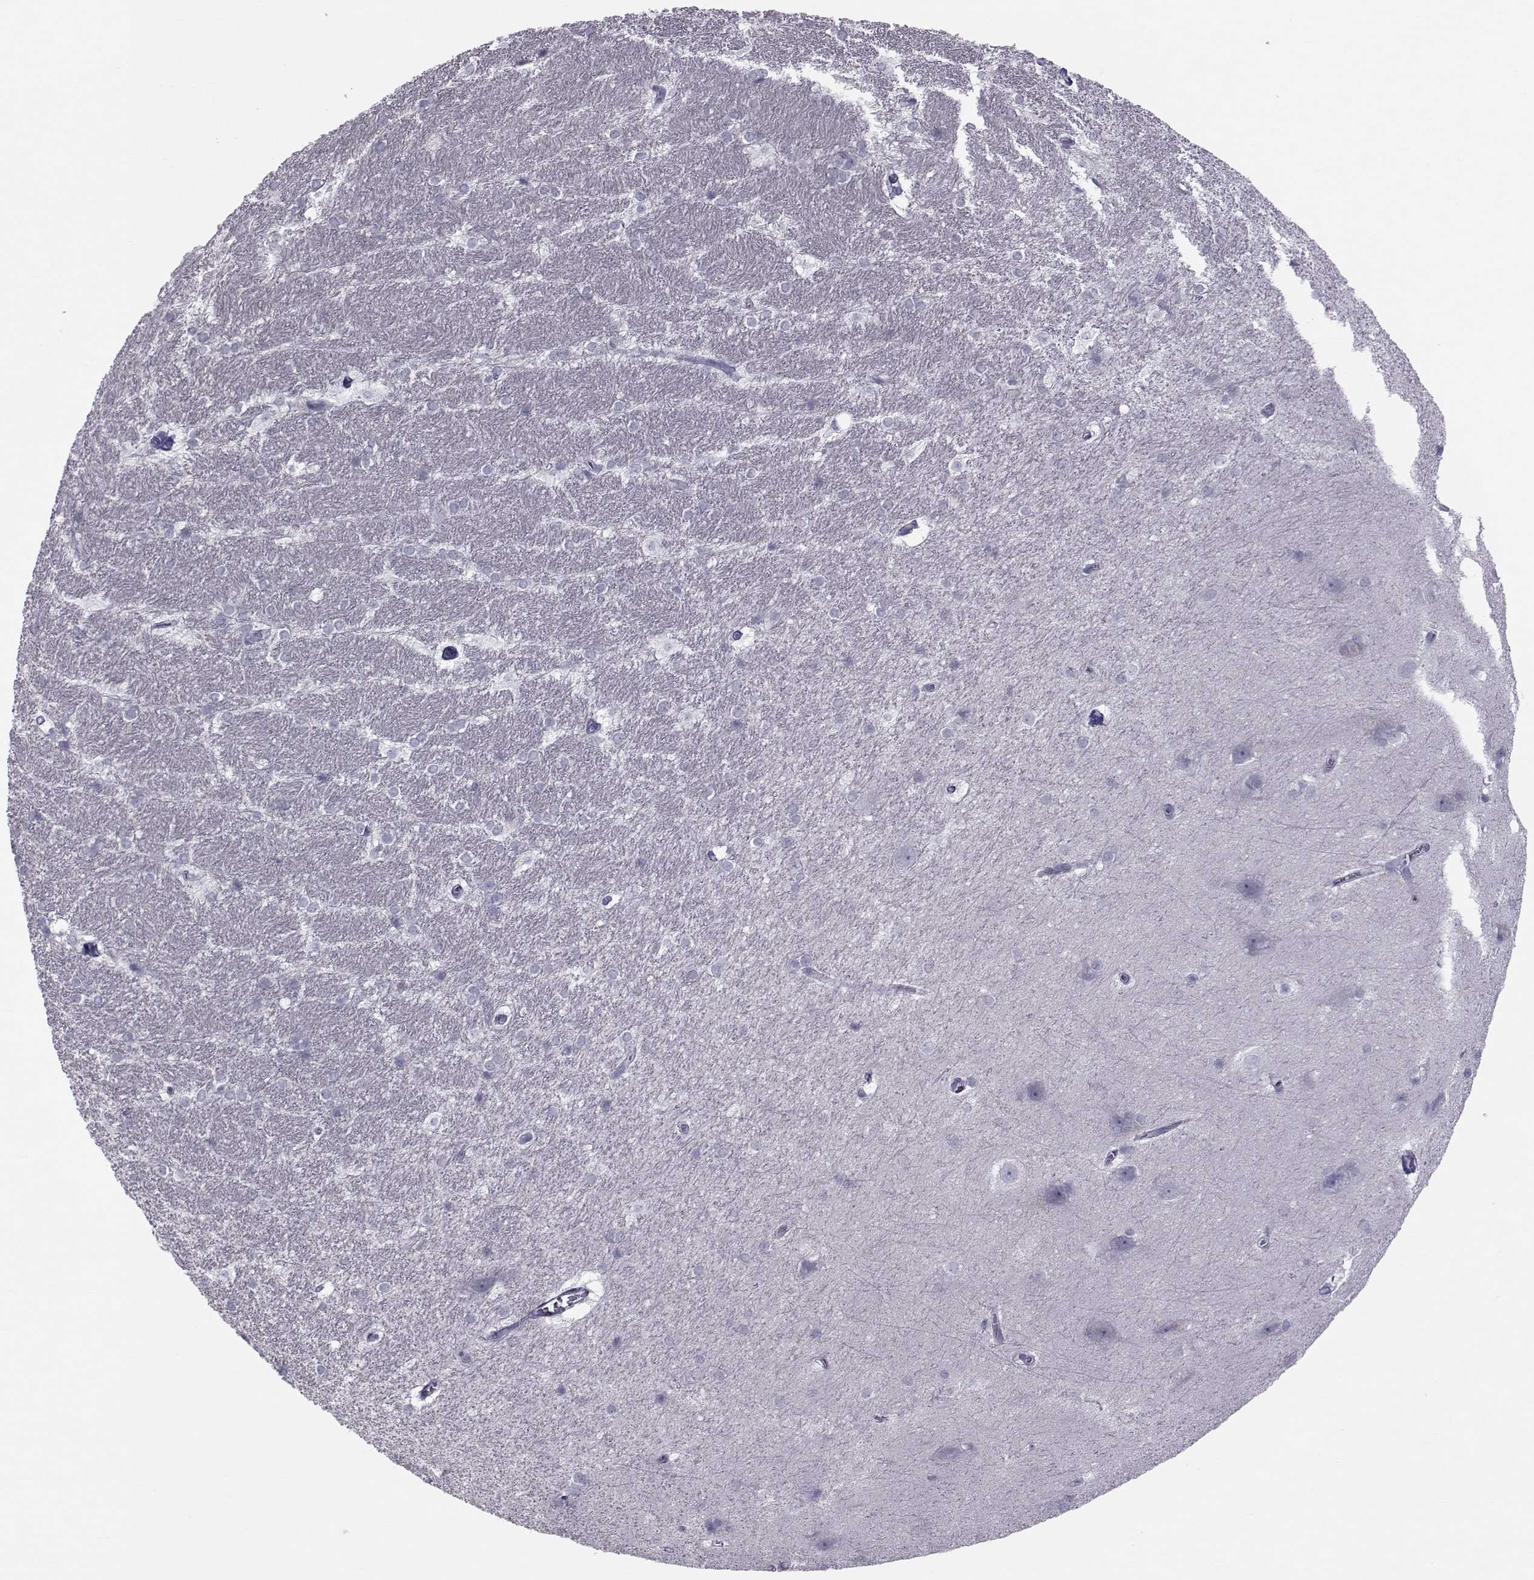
{"staining": {"intensity": "negative", "quantity": "none", "location": "none"}, "tissue": "hippocampus", "cell_type": "Glial cells", "image_type": "normal", "snomed": [{"axis": "morphology", "description": "Normal tissue, NOS"}, {"axis": "topography", "description": "Cerebral cortex"}, {"axis": "topography", "description": "Hippocampus"}], "caption": "DAB immunohistochemical staining of unremarkable hippocampus displays no significant expression in glial cells.", "gene": "GARIN3", "patient": {"sex": "female", "age": 19}}